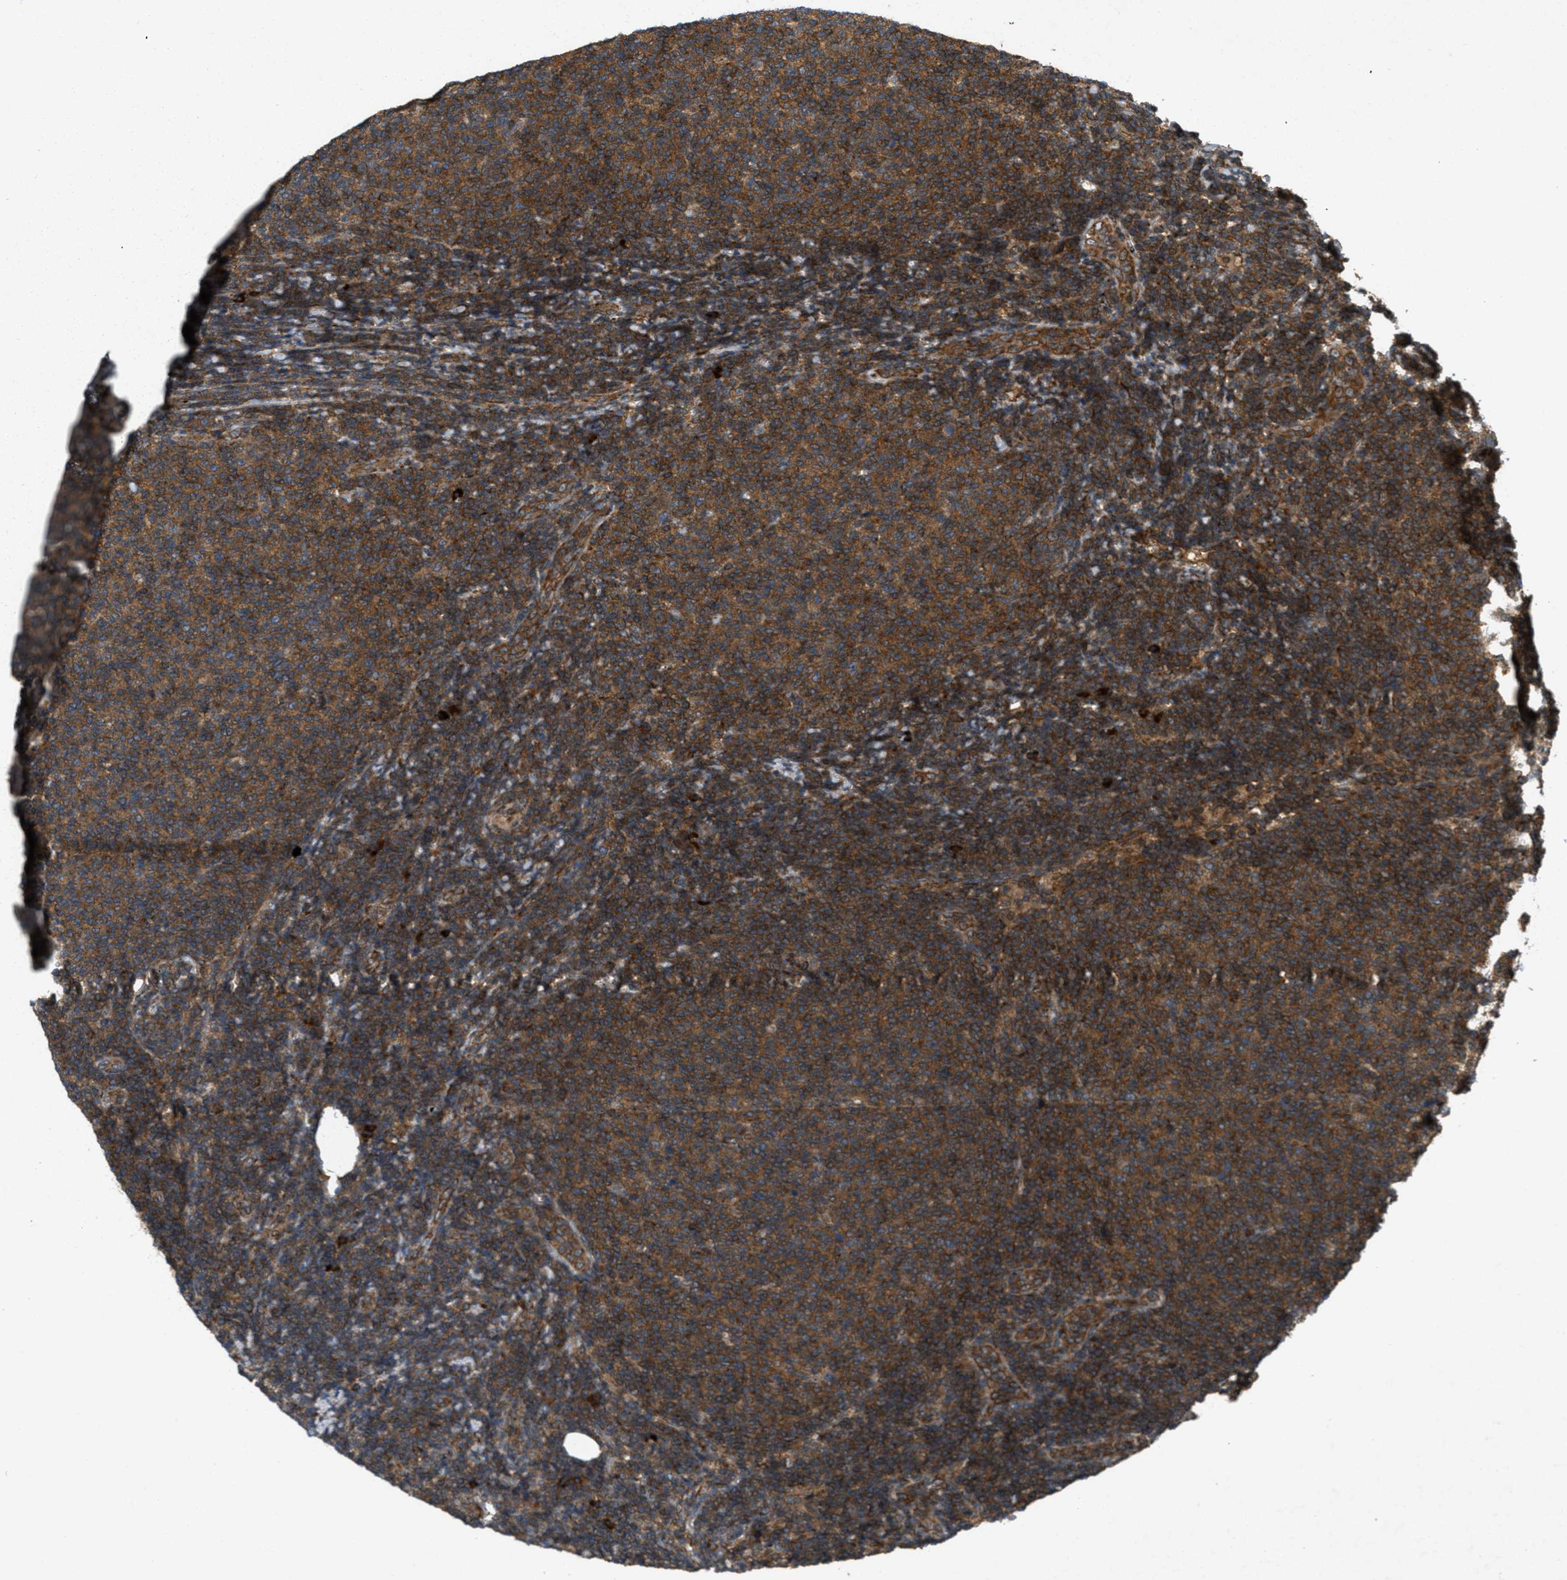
{"staining": {"intensity": "strong", "quantity": ">75%", "location": "cytoplasmic/membranous"}, "tissue": "lymphoma", "cell_type": "Tumor cells", "image_type": "cancer", "snomed": [{"axis": "morphology", "description": "Malignant lymphoma, non-Hodgkin's type, Low grade"}, {"axis": "topography", "description": "Lymph node"}], "caption": "Malignant lymphoma, non-Hodgkin's type (low-grade) tissue demonstrates strong cytoplasmic/membranous expression in about >75% of tumor cells (Stains: DAB in brown, nuclei in blue, Microscopy: brightfield microscopy at high magnification).", "gene": "PCDH18", "patient": {"sex": "male", "age": 66}}